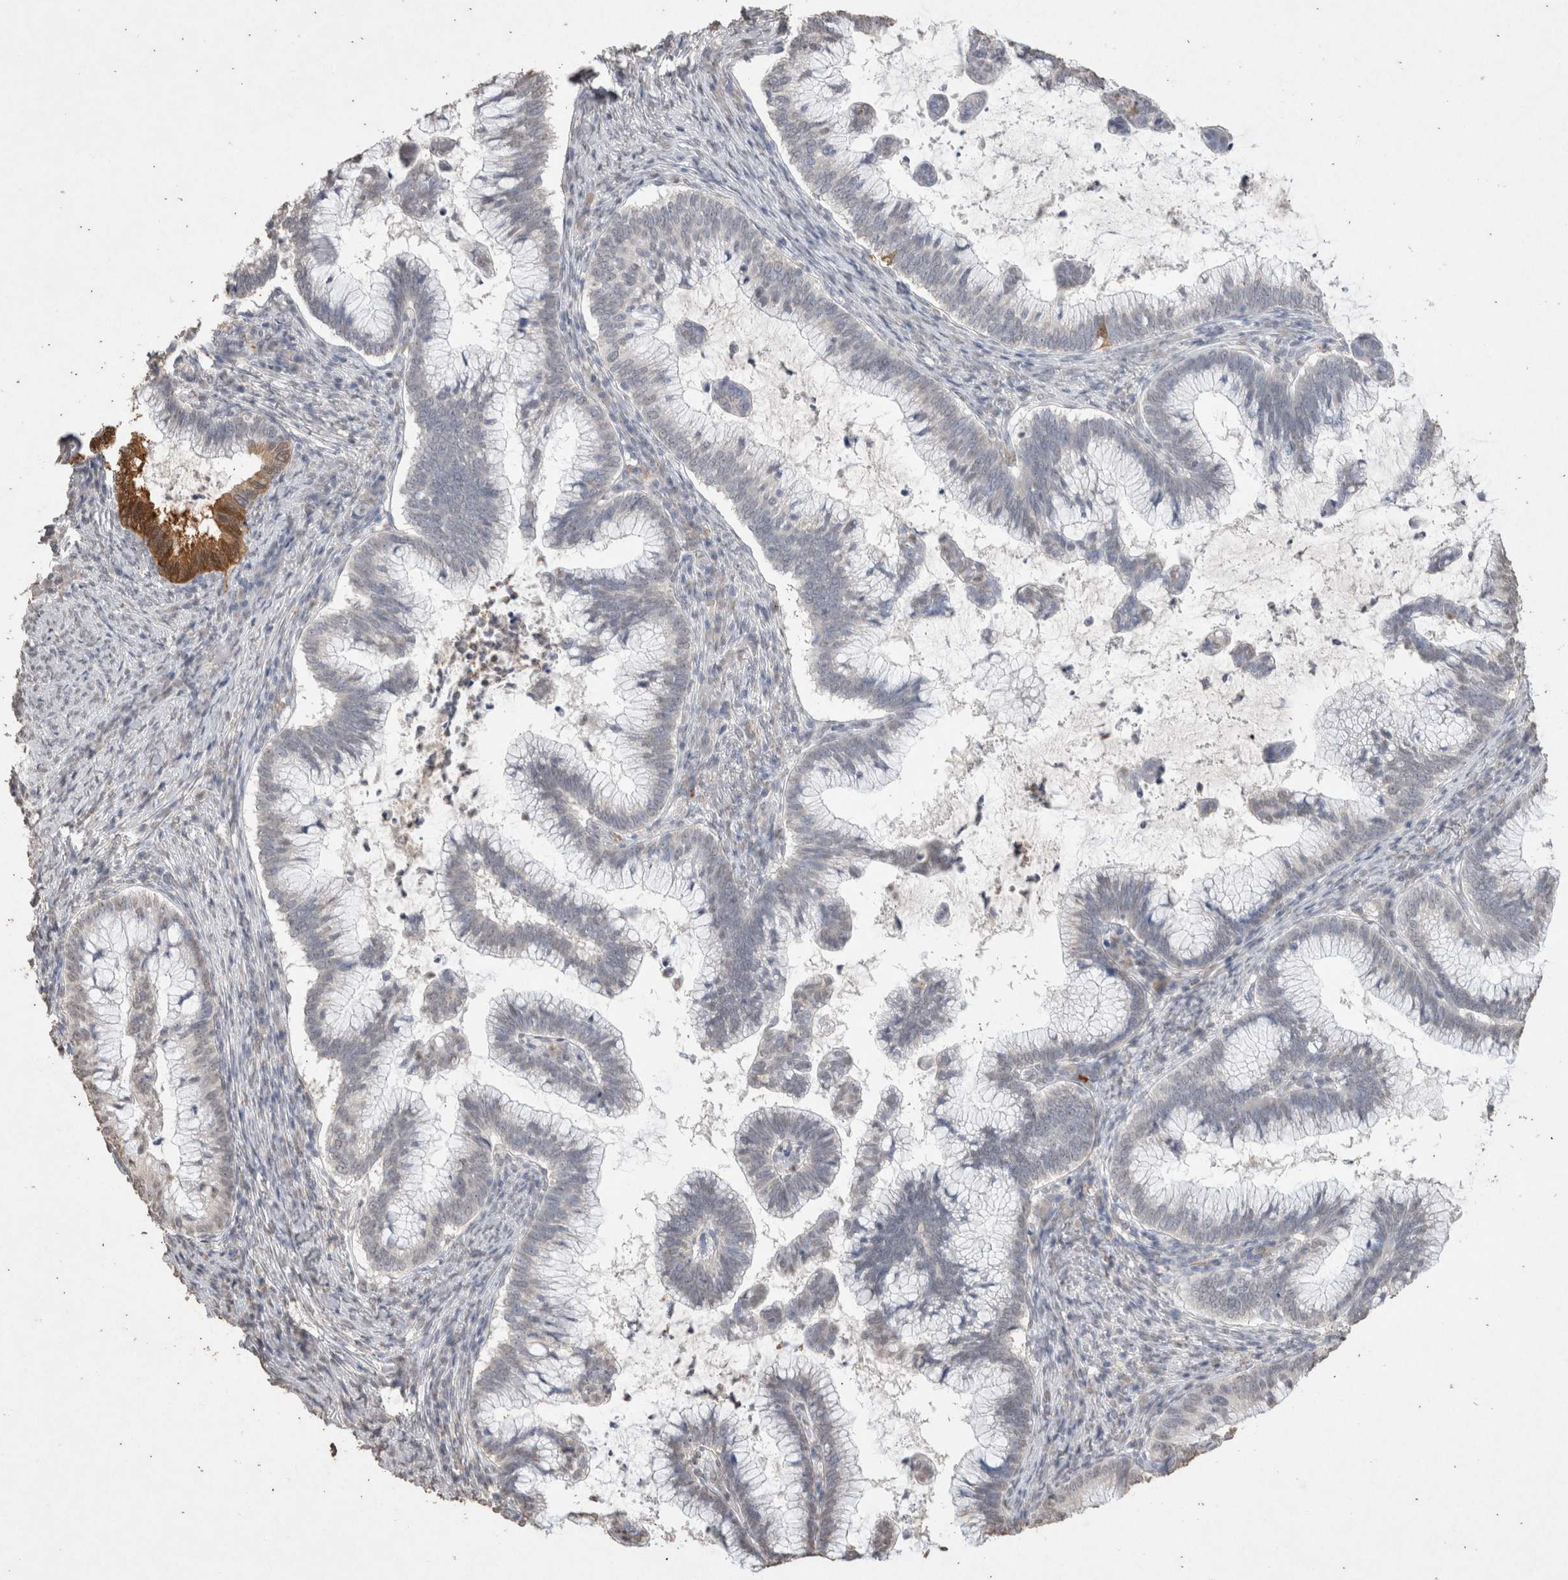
{"staining": {"intensity": "moderate", "quantity": "<25%", "location": "cytoplasmic/membranous"}, "tissue": "cervical cancer", "cell_type": "Tumor cells", "image_type": "cancer", "snomed": [{"axis": "morphology", "description": "Adenocarcinoma, NOS"}, {"axis": "topography", "description": "Cervix"}], "caption": "Immunohistochemical staining of cervical cancer (adenocarcinoma) reveals low levels of moderate cytoplasmic/membranous protein staining in about <25% of tumor cells. (Stains: DAB in brown, nuclei in blue, Microscopy: brightfield microscopy at high magnification).", "gene": "LGALS2", "patient": {"sex": "female", "age": 36}}